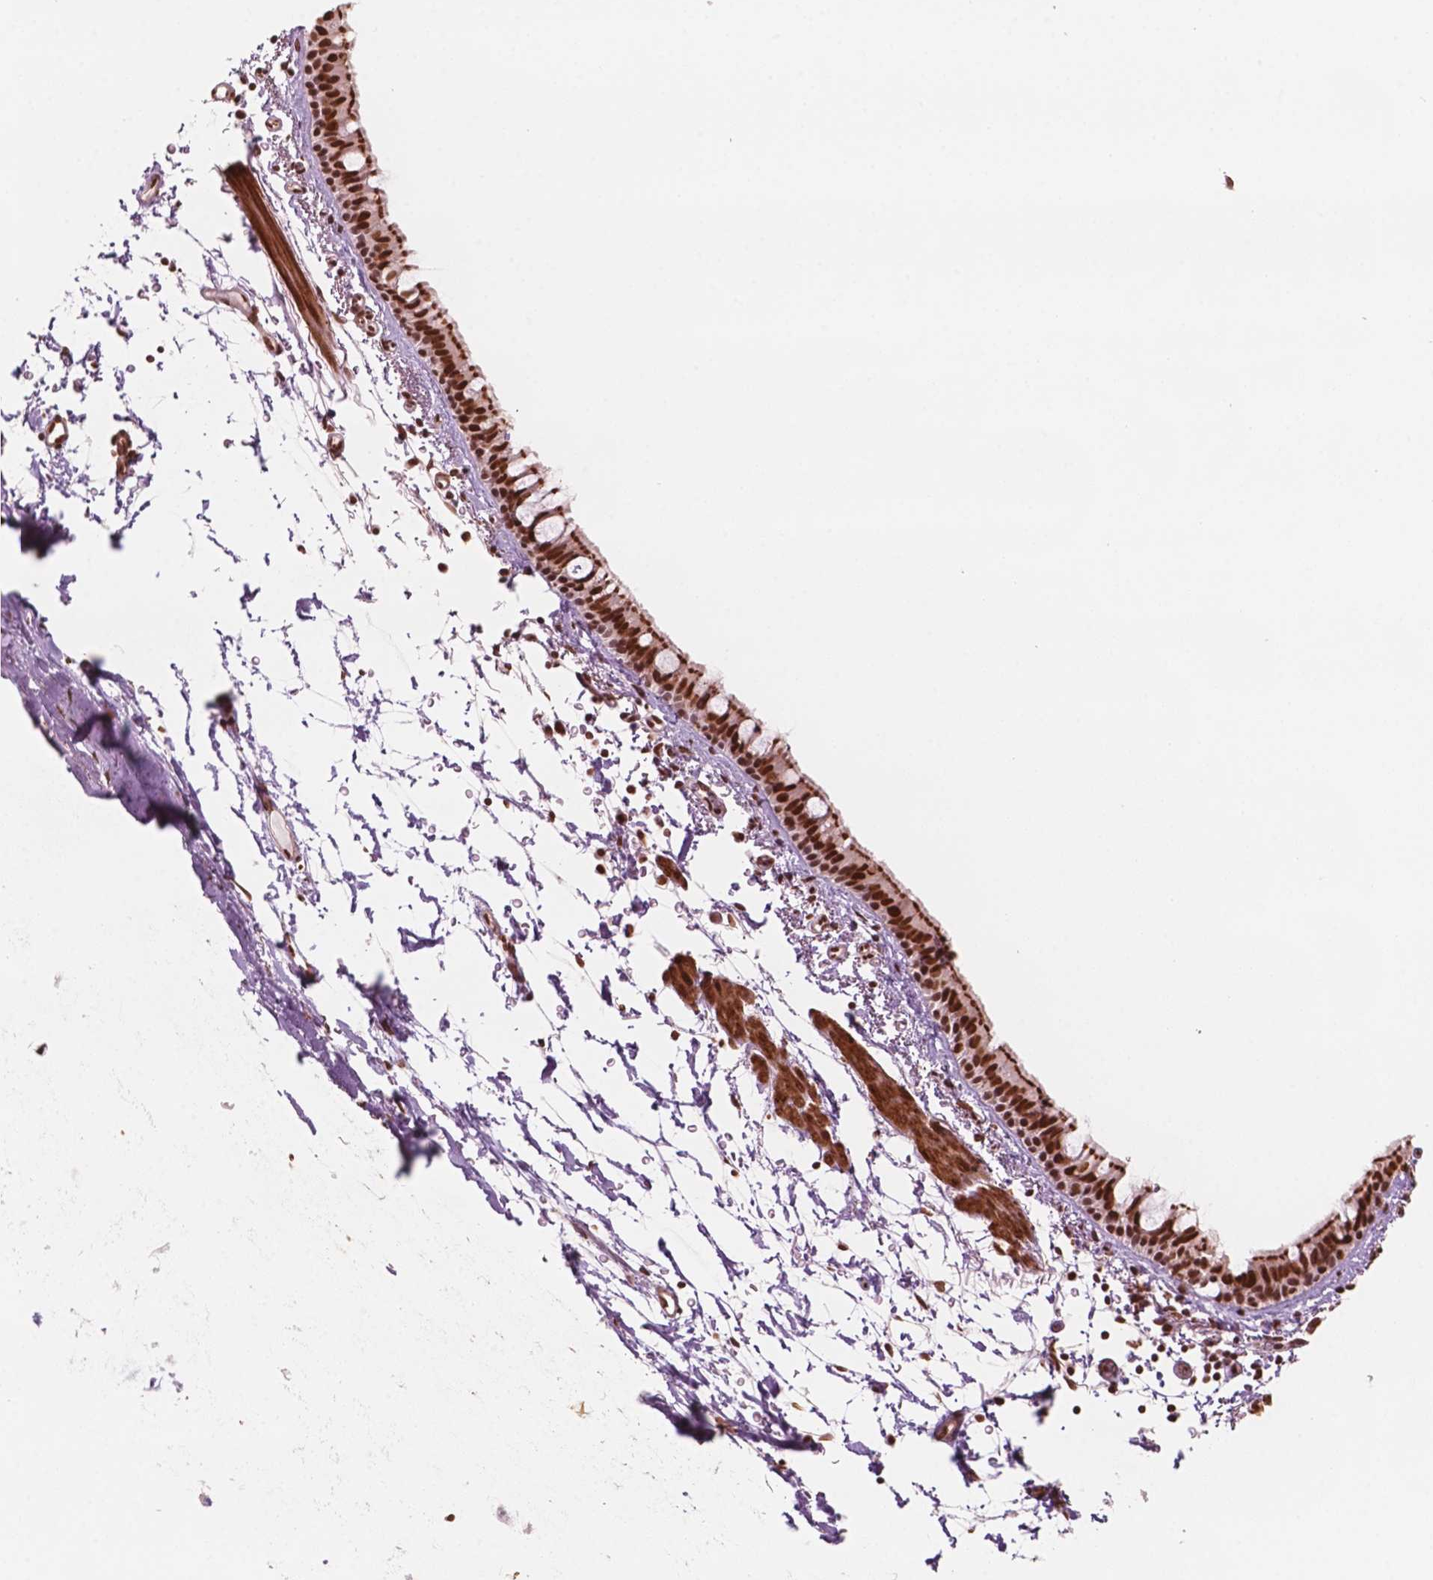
{"staining": {"intensity": "strong", "quantity": ">75%", "location": "nuclear"}, "tissue": "bronchus", "cell_type": "Respiratory epithelial cells", "image_type": "normal", "snomed": [{"axis": "morphology", "description": "Normal tissue, NOS"}, {"axis": "topography", "description": "Bronchus"}], "caption": "Respiratory epithelial cells display high levels of strong nuclear positivity in approximately >75% of cells in benign bronchus. Nuclei are stained in blue.", "gene": "GTF3C5", "patient": {"sex": "female", "age": 61}}